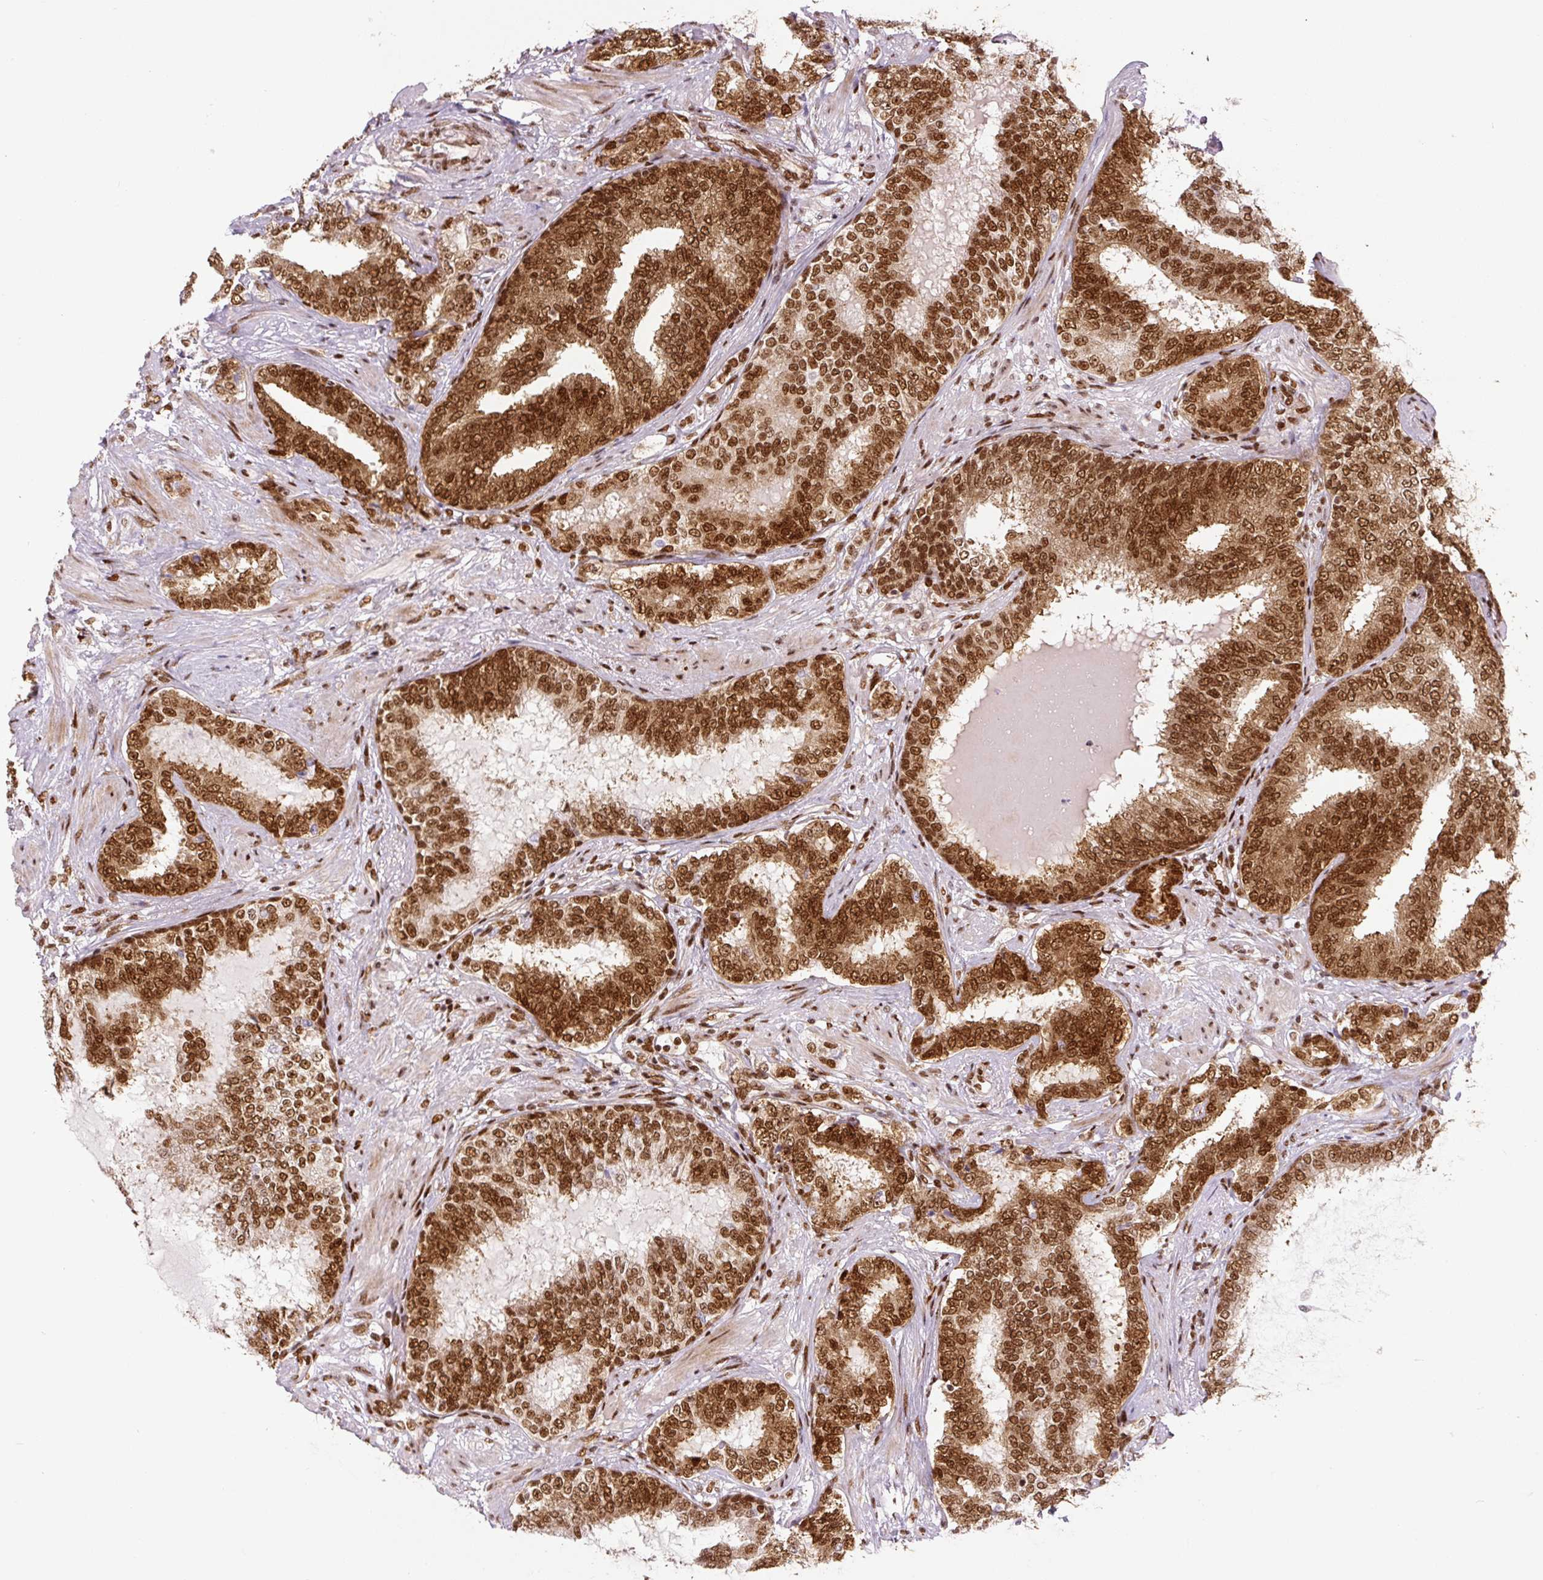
{"staining": {"intensity": "strong", "quantity": ">75%", "location": "nuclear"}, "tissue": "prostate cancer", "cell_type": "Tumor cells", "image_type": "cancer", "snomed": [{"axis": "morphology", "description": "Adenocarcinoma, High grade"}, {"axis": "topography", "description": "Prostate"}], "caption": "IHC (DAB) staining of prostate adenocarcinoma (high-grade) displays strong nuclear protein staining in about >75% of tumor cells.", "gene": "FUS", "patient": {"sex": "male", "age": 72}}